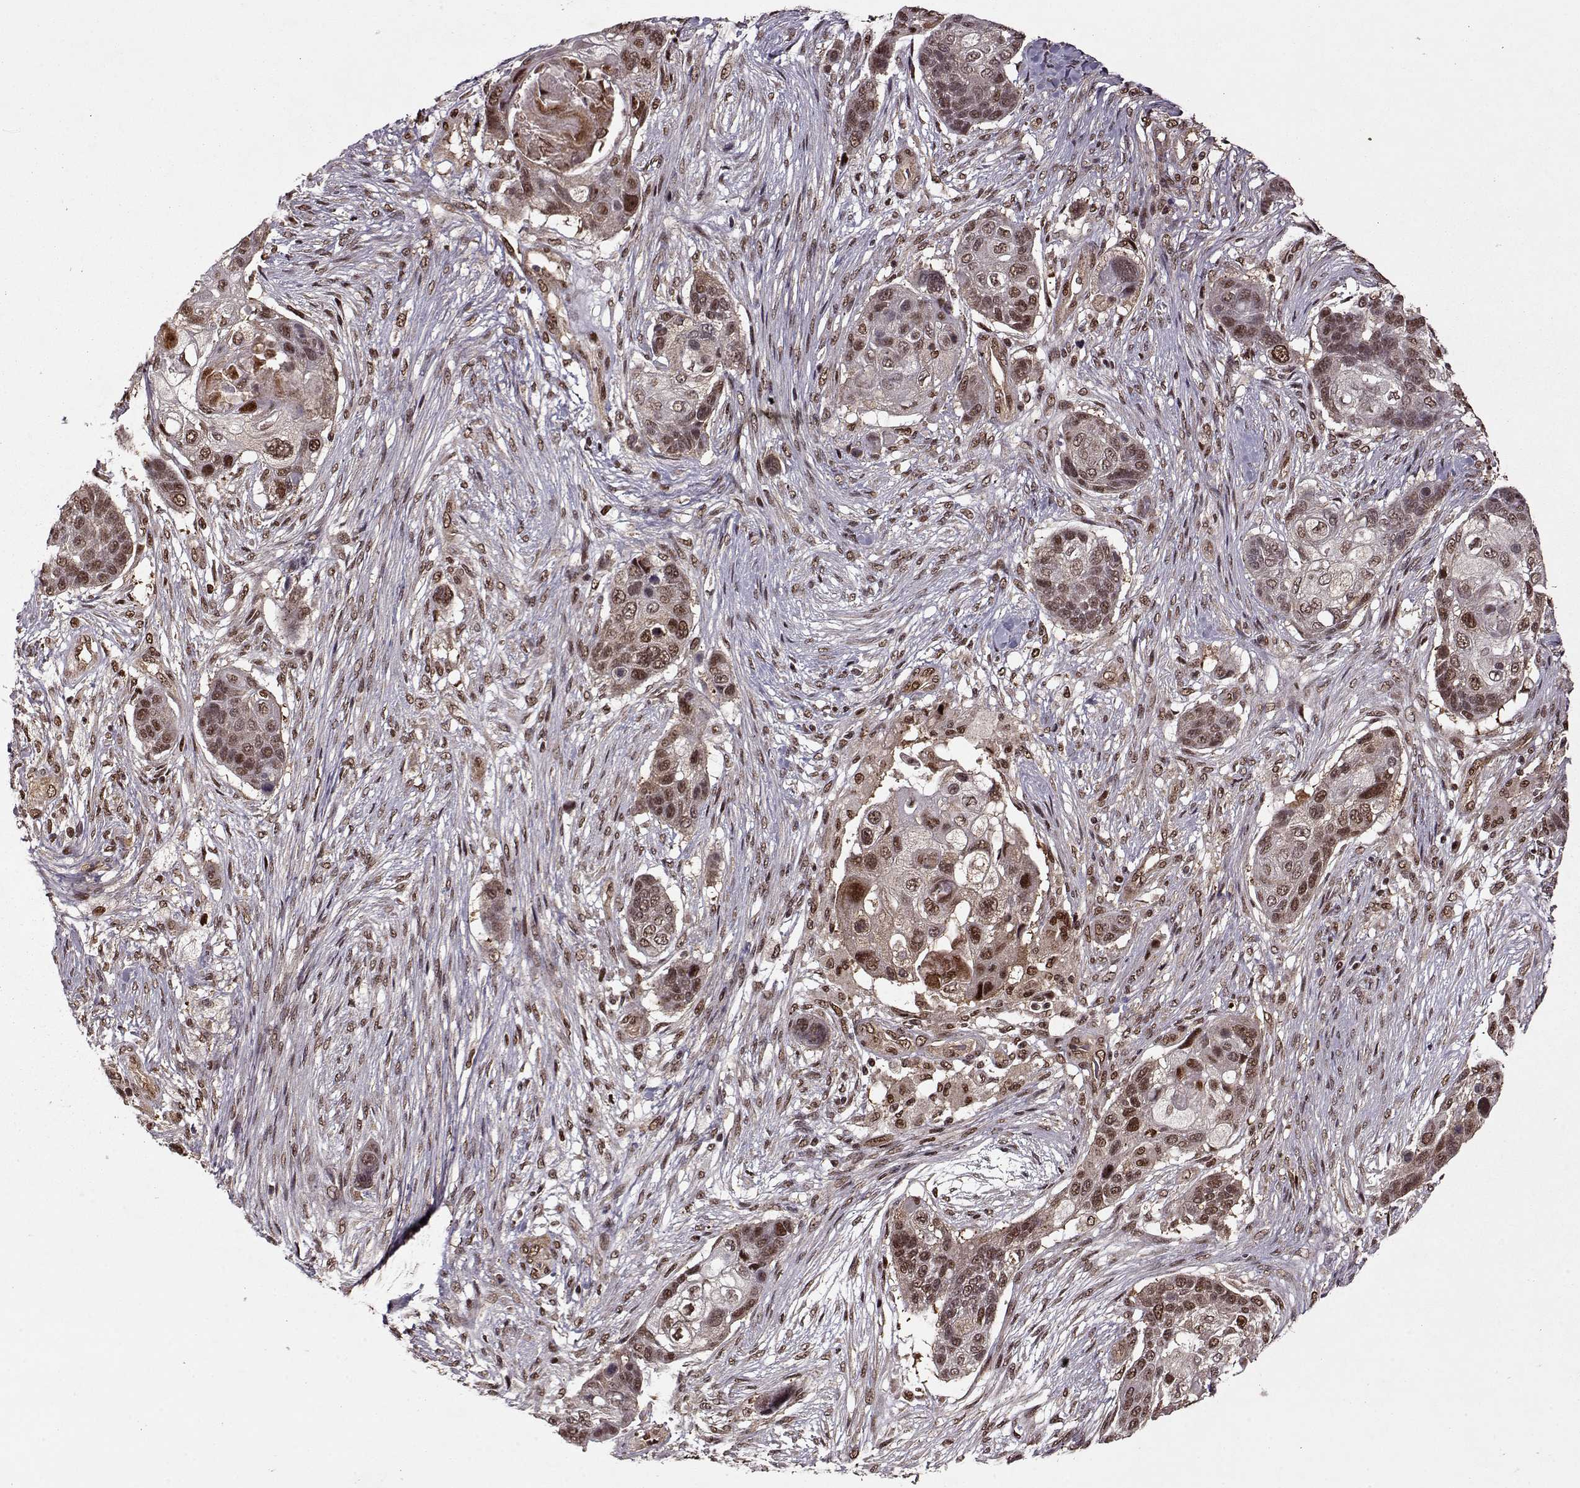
{"staining": {"intensity": "moderate", "quantity": ">75%", "location": "nuclear"}, "tissue": "lung cancer", "cell_type": "Tumor cells", "image_type": "cancer", "snomed": [{"axis": "morphology", "description": "Squamous cell carcinoma, NOS"}, {"axis": "topography", "description": "Lung"}], "caption": "Human lung cancer (squamous cell carcinoma) stained for a protein (brown) exhibits moderate nuclear positive staining in approximately >75% of tumor cells.", "gene": "PSMA7", "patient": {"sex": "male", "age": 69}}